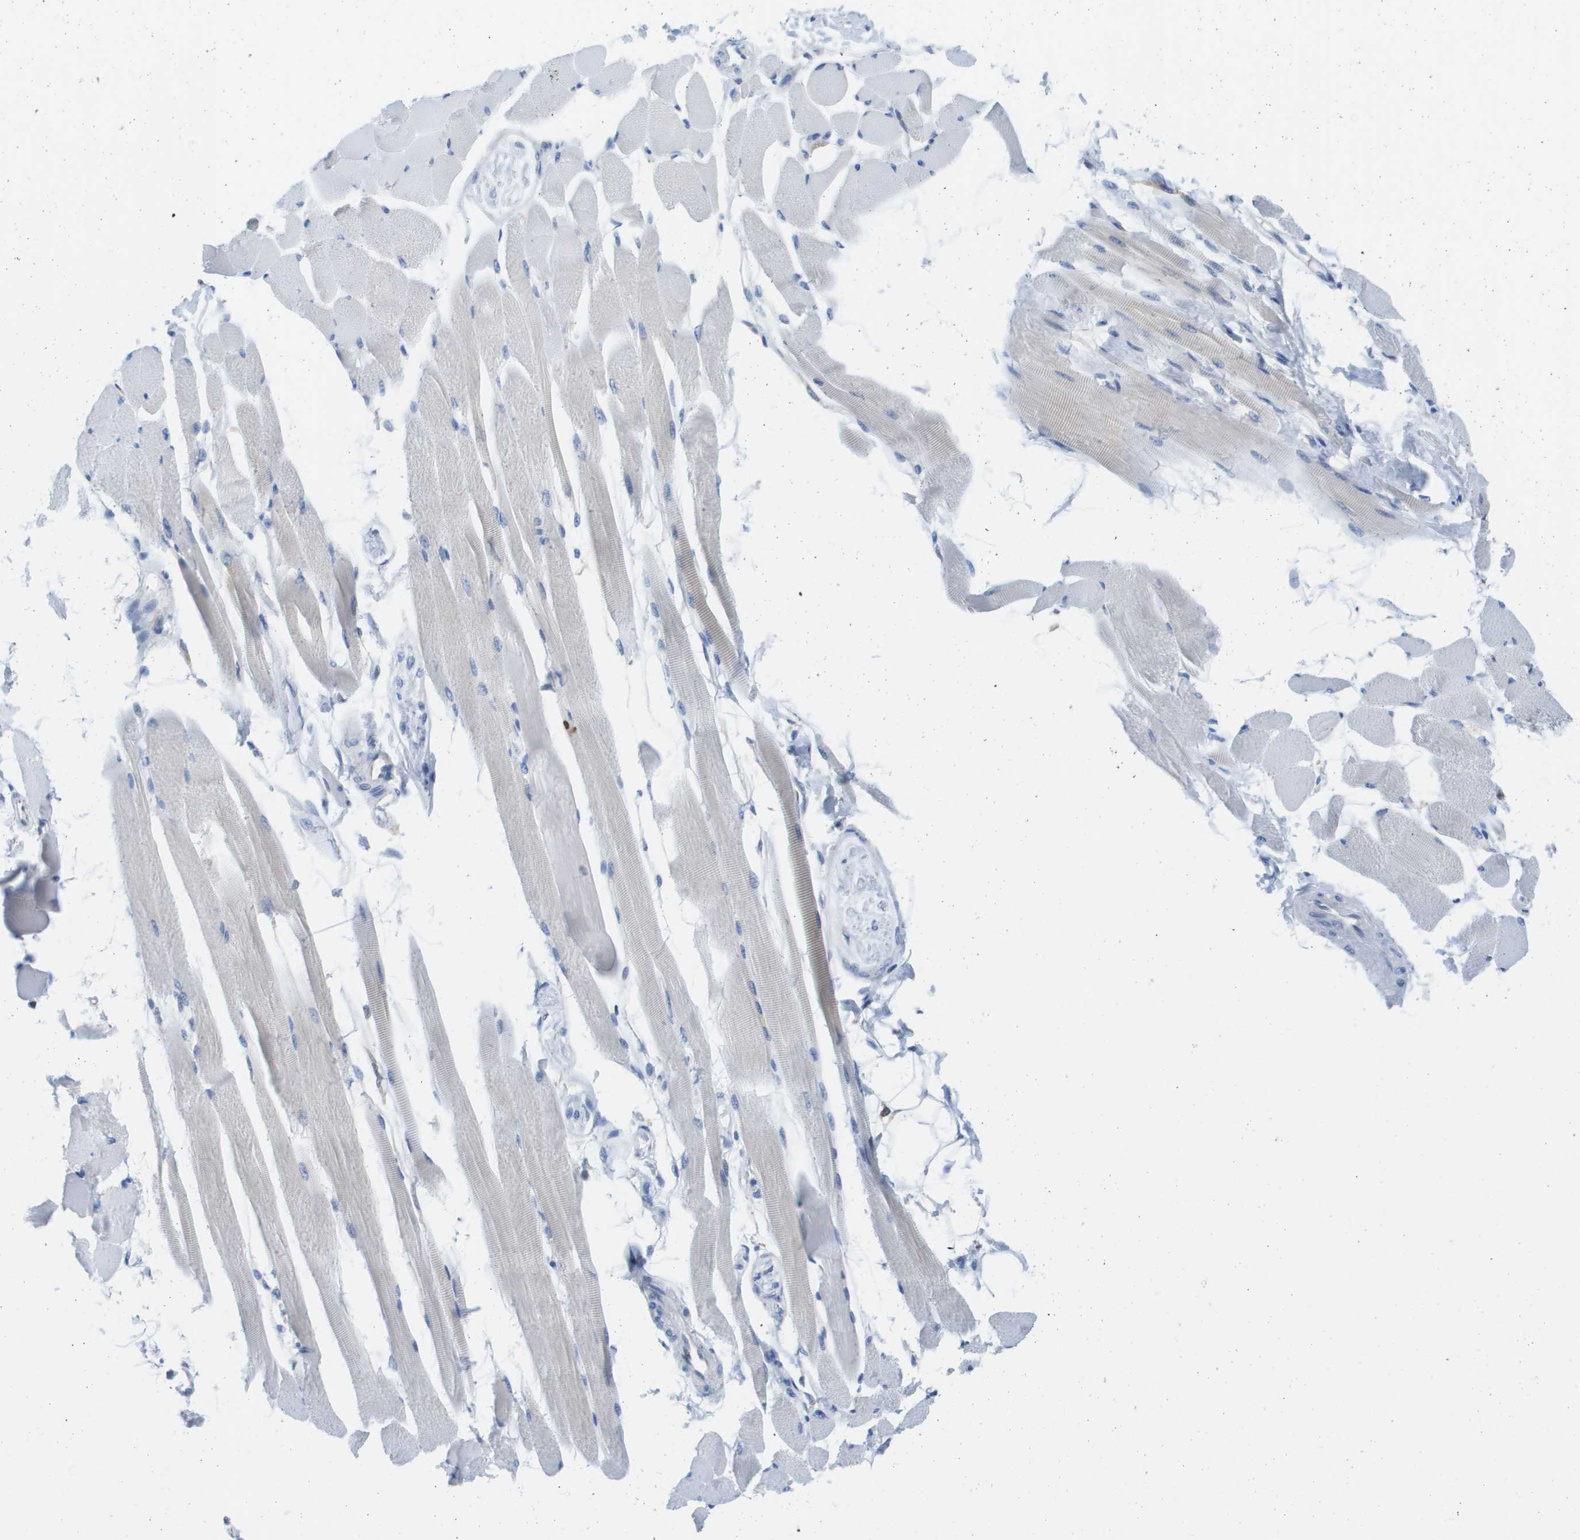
{"staining": {"intensity": "negative", "quantity": "none", "location": "none"}, "tissue": "skeletal muscle", "cell_type": "Myocytes", "image_type": "normal", "snomed": [{"axis": "morphology", "description": "Normal tissue, NOS"}, {"axis": "topography", "description": "Skeletal muscle"}, {"axis": "topography", "description": "Peripheral nerve tissue"}], "caption": "An image of skeletal muscle stained for a protein reveals no brown staining in myocytes.", "gene": "SDR42E1", "patient": {"sex": "female", "age": 84}}